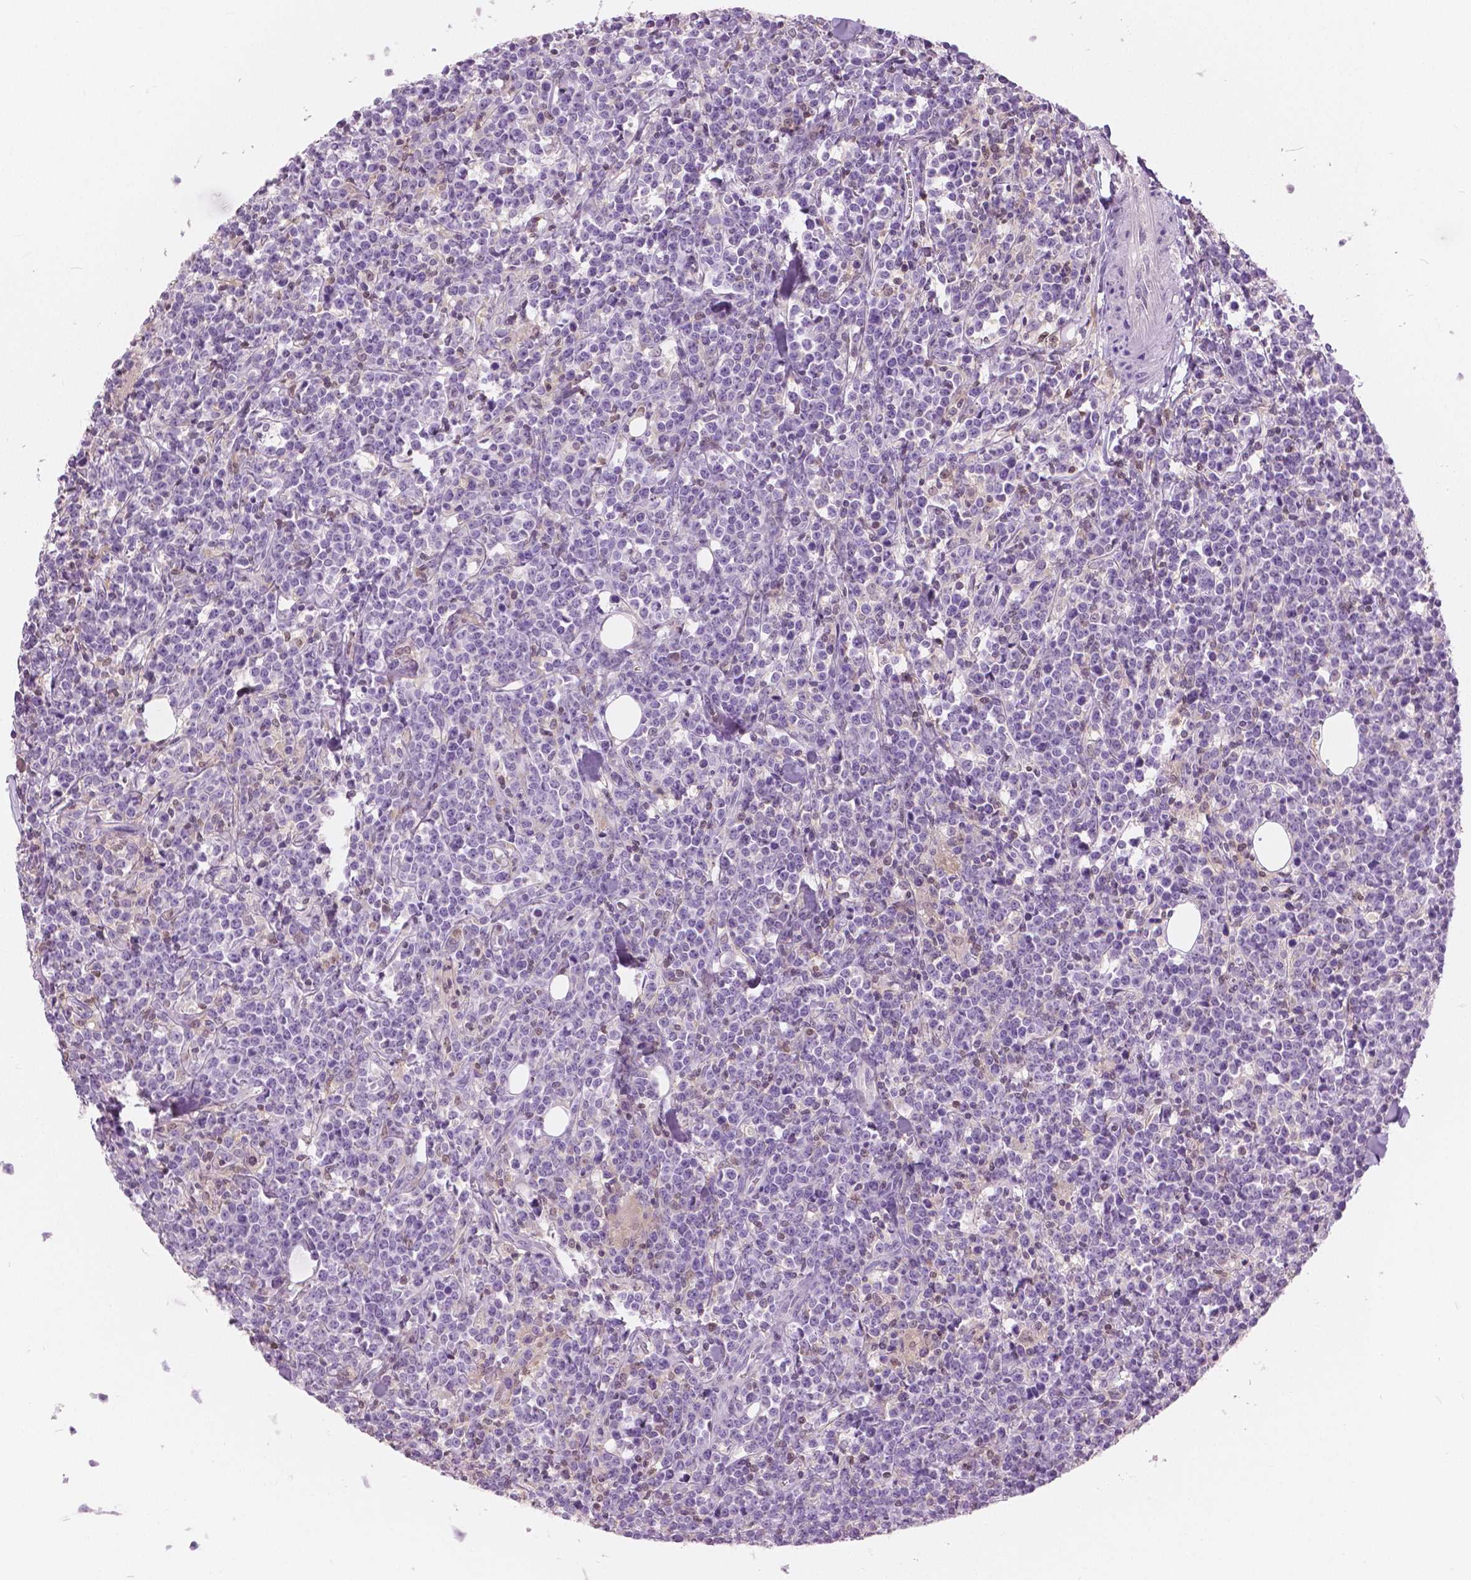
{"staining": {"intensity": "negative", "quantity": "none", "location": "none"}, "tissue": "lymphoma", "cell_type": "Tumor cells", "image_type": "cancer", "snomed": [{"axis": "morphology", "description": "Malignant lymphoma, non-Hodgkin's type, High grade"}, {"axis": "topography", "description": "Small intestine"}], "caption": "This is a image of immunohistochemistry (IHC) staining of lymphoma, which shows no expression in tumor cells.", "gene": "GALM", "patient": {"sex": "female", "age": 56}}